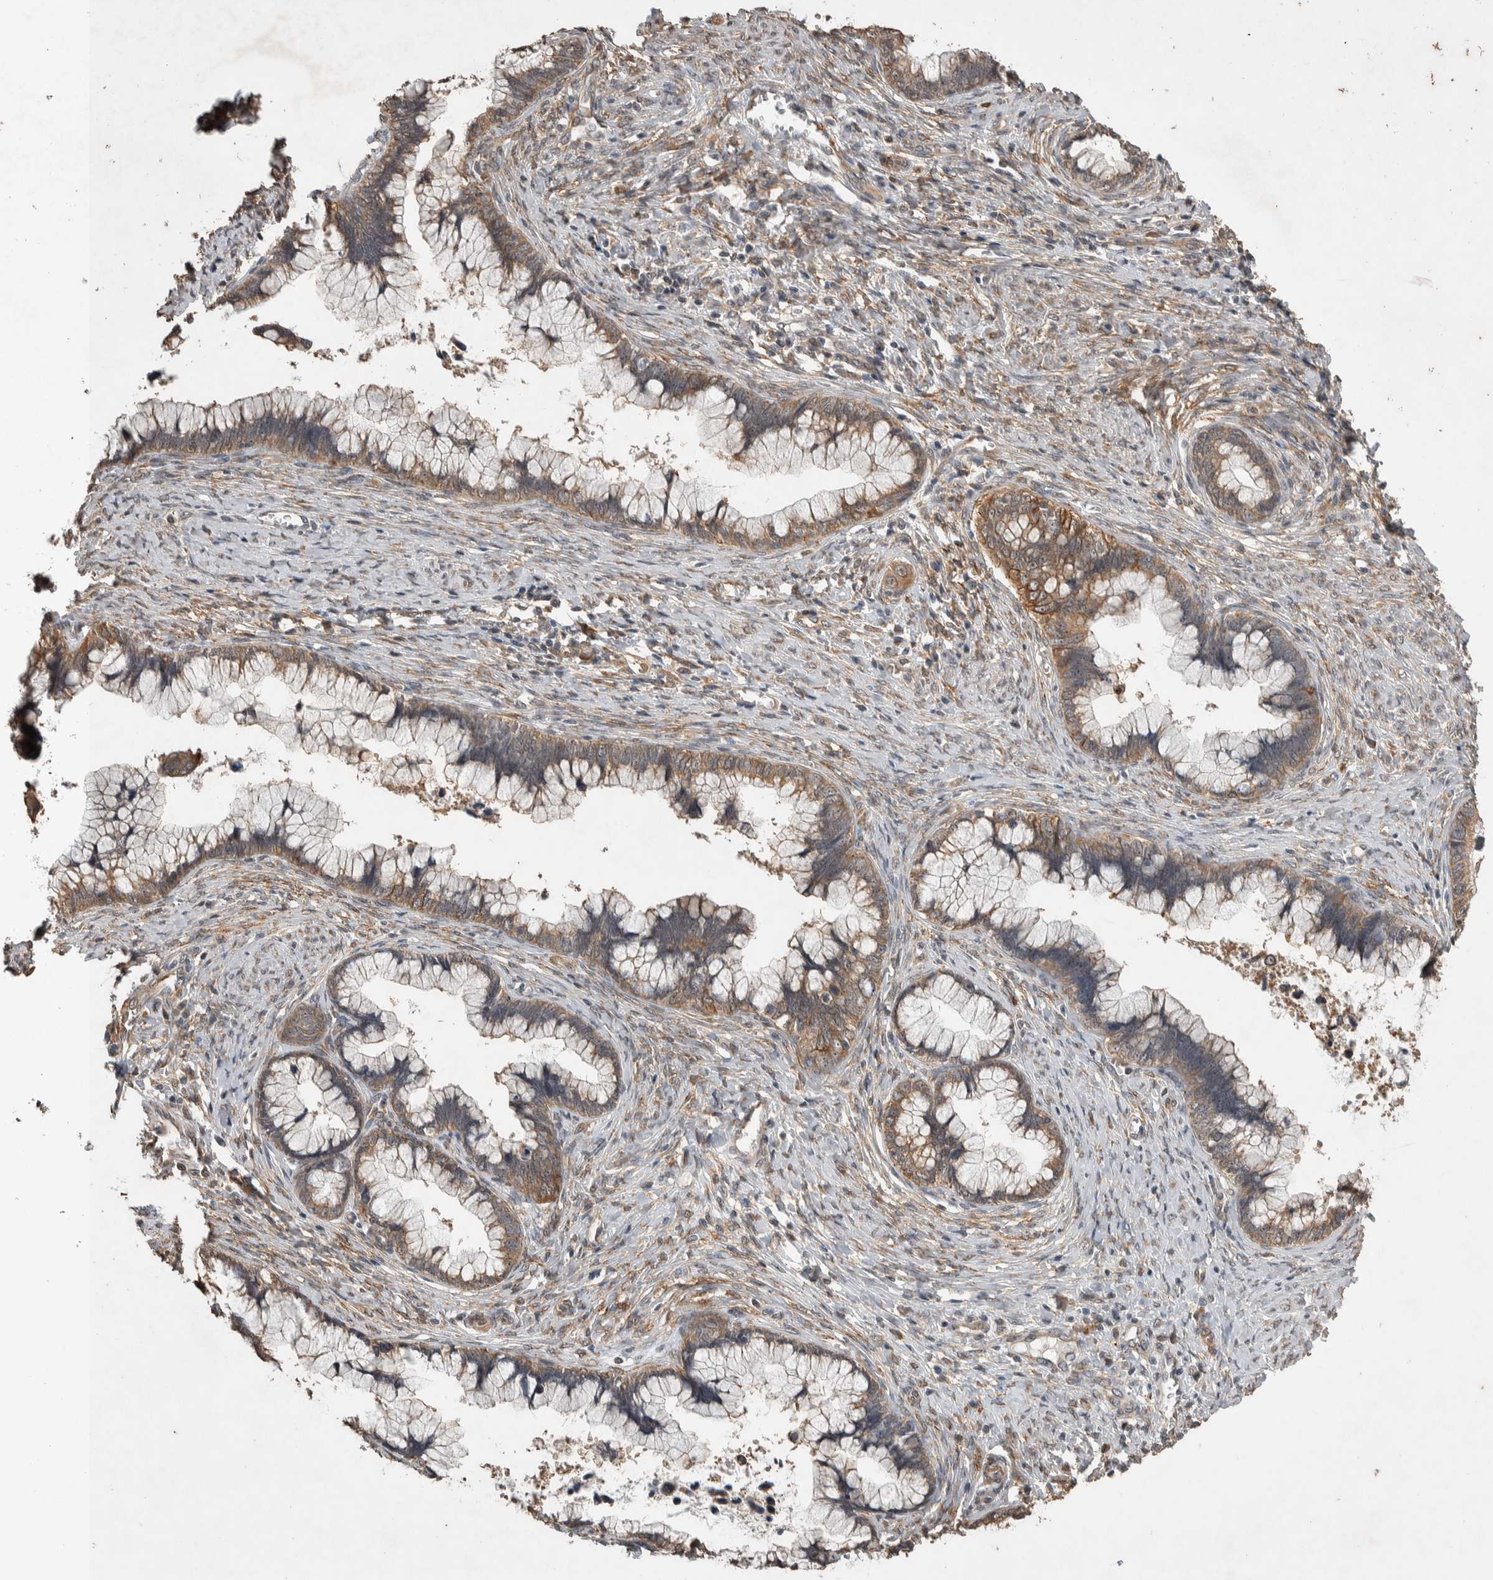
{"staining": {"intensity": "moderate", "quantity": ">75%", "location": "cytoplasmic/membranous"}, "tissue": "cervical cancer", "cell_type": "Tumor cells", "image_type": "cancer", "snomed": [{"axis": "morphology", "description": "Adenocarcinoma, NOS"}, {"axis": "topography", "description": "Cervix"}], "caption": "High-power microscopy captured an IHC histopathology image of cervical cancer, revealing moderate cytoplasmic/membranous staining in about >75% of tumor cells. (DAB (3,3'-diaminobenzidine) IHC with brightfield microscopy, high magnification).", "gene": "DVL2", "patient": {"sex": "female", "age": 44}}